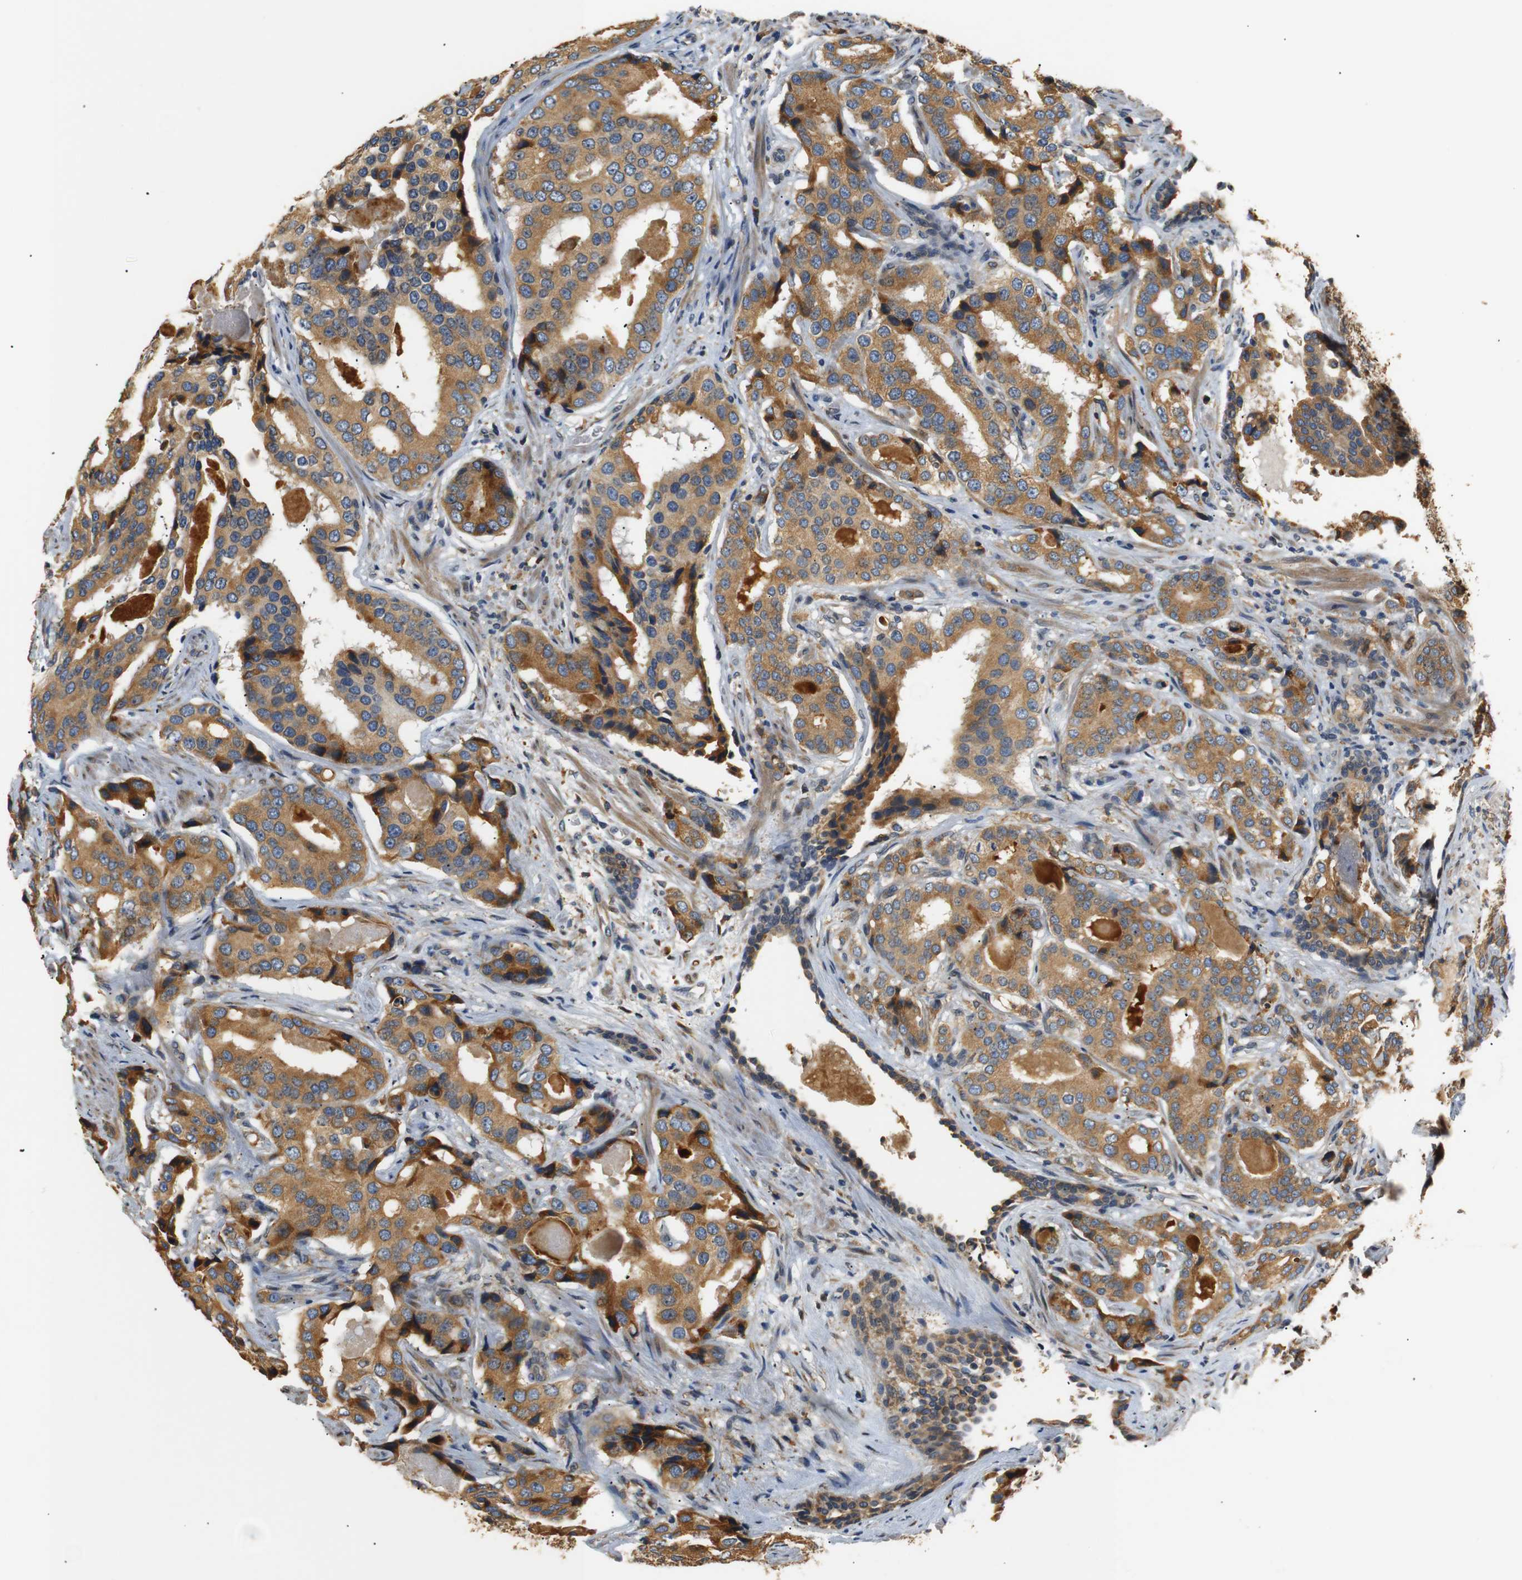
{"staining": {"intensity": "moderate", "quantity": ">75%", "location": "cytoplasmic/membranous"}, "tissue": "prostate cancer", "cell_type": "Tumor cells", "image_type": "cancer", "snomed": [{"axis": "morphology", "description": "Adenocarcinoma, High grade"}, {"axis": "topography", "description": "Prostate"}], "caption": "Immunohistochemistry (IHC) image of human prostate cancer (adenocarcinoma (high-grade)) stained for a protein (brown), which exhibits medium levels of moderate cytoplasmic/membranous expression in about >75% of tumor cells.", "gene": "TMED2", "patient": {"sex": "male", "age": 58}}